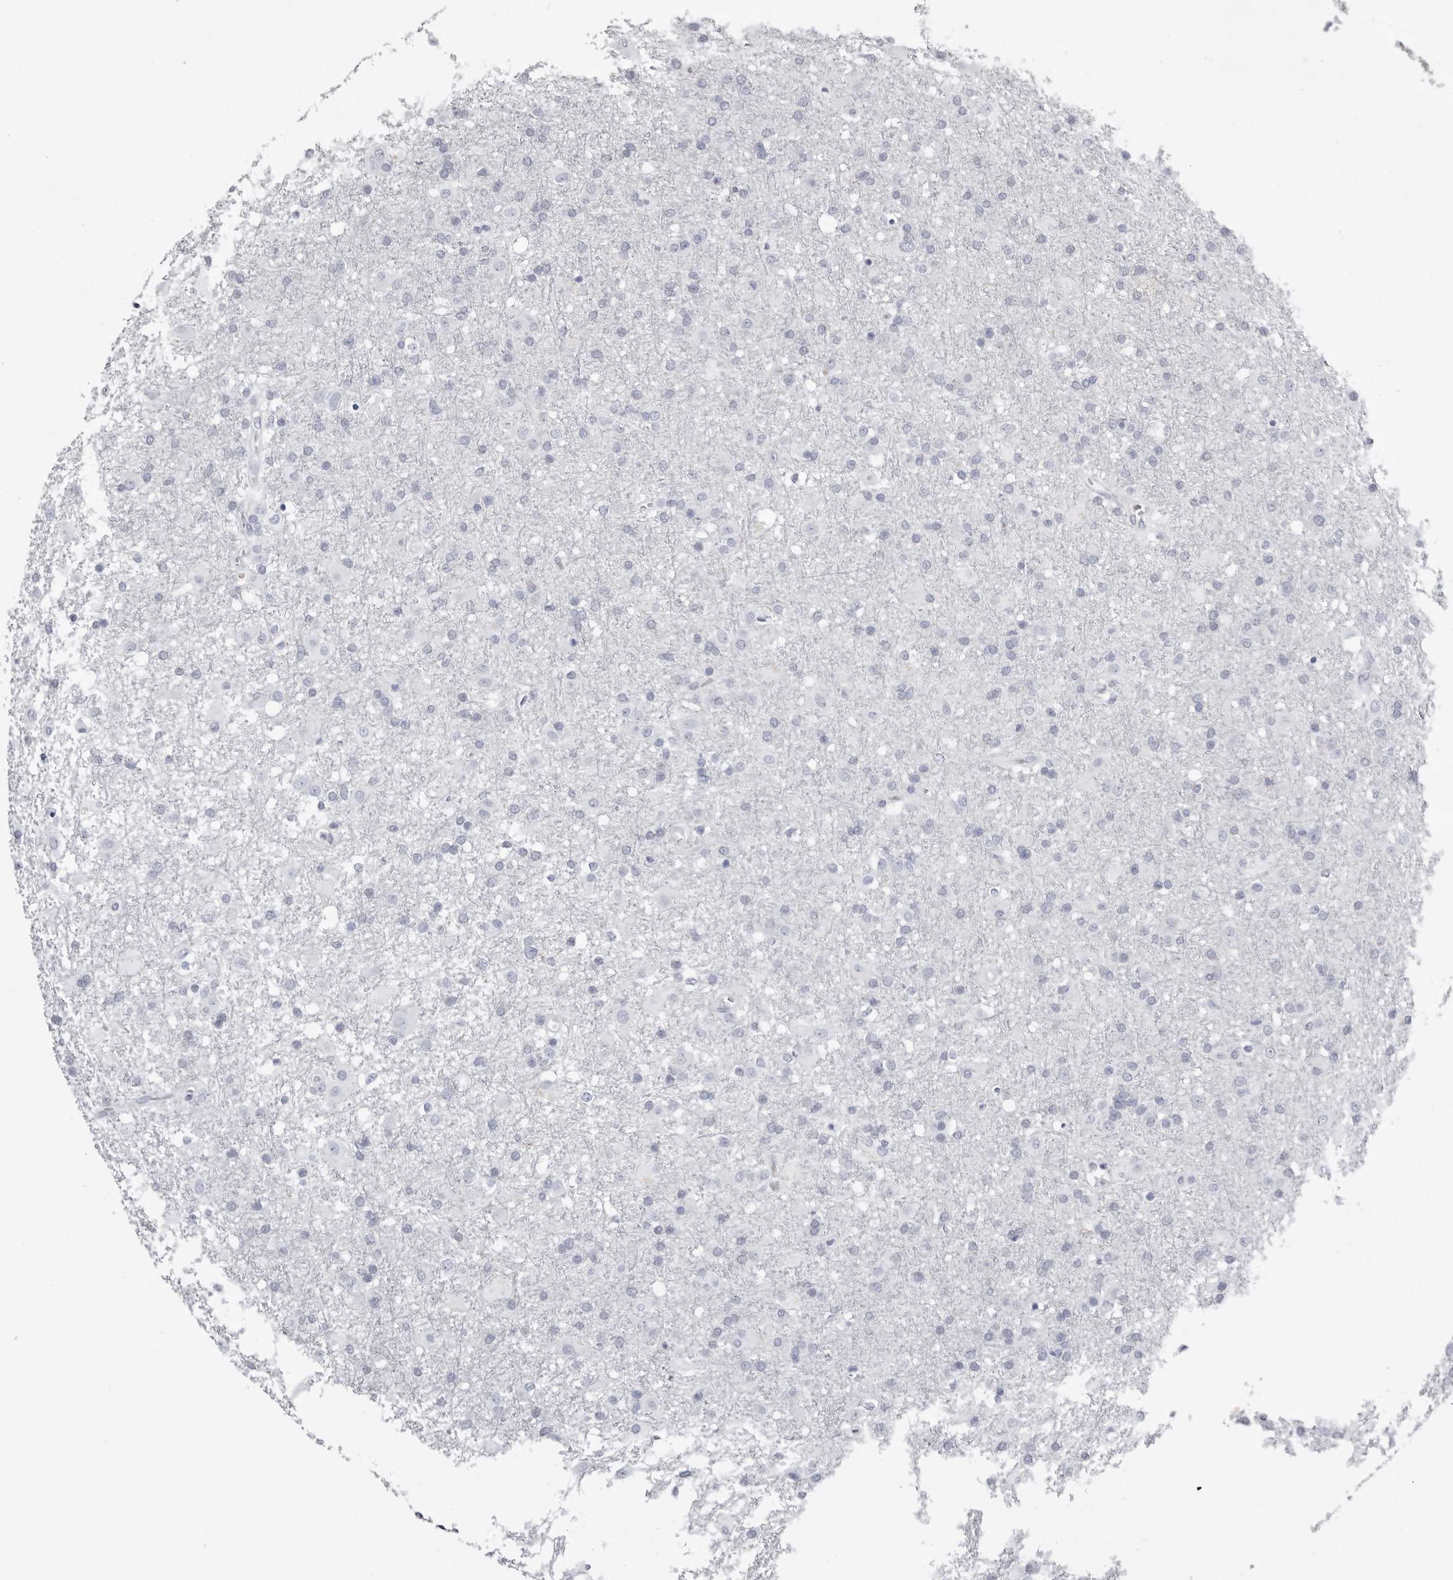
{"staining": {"intensity": "negative", "quantity": "none", "location": "none"}, "tissue": "glioma", "cell_type": "Tumor cells", "image_type": "cancer", "snomed": [{"axis": "morphology", "description": "Glioma, malignant, Low grade"}, {"axis": "topography", "description": "Brain"}], "caption": "A photomicrograph of malignant low-grade glioma stained for a protein exhibits no brown staining in tumor cells.", "gene": "LPO", "patient": {"sex": "male", "age": 65}}